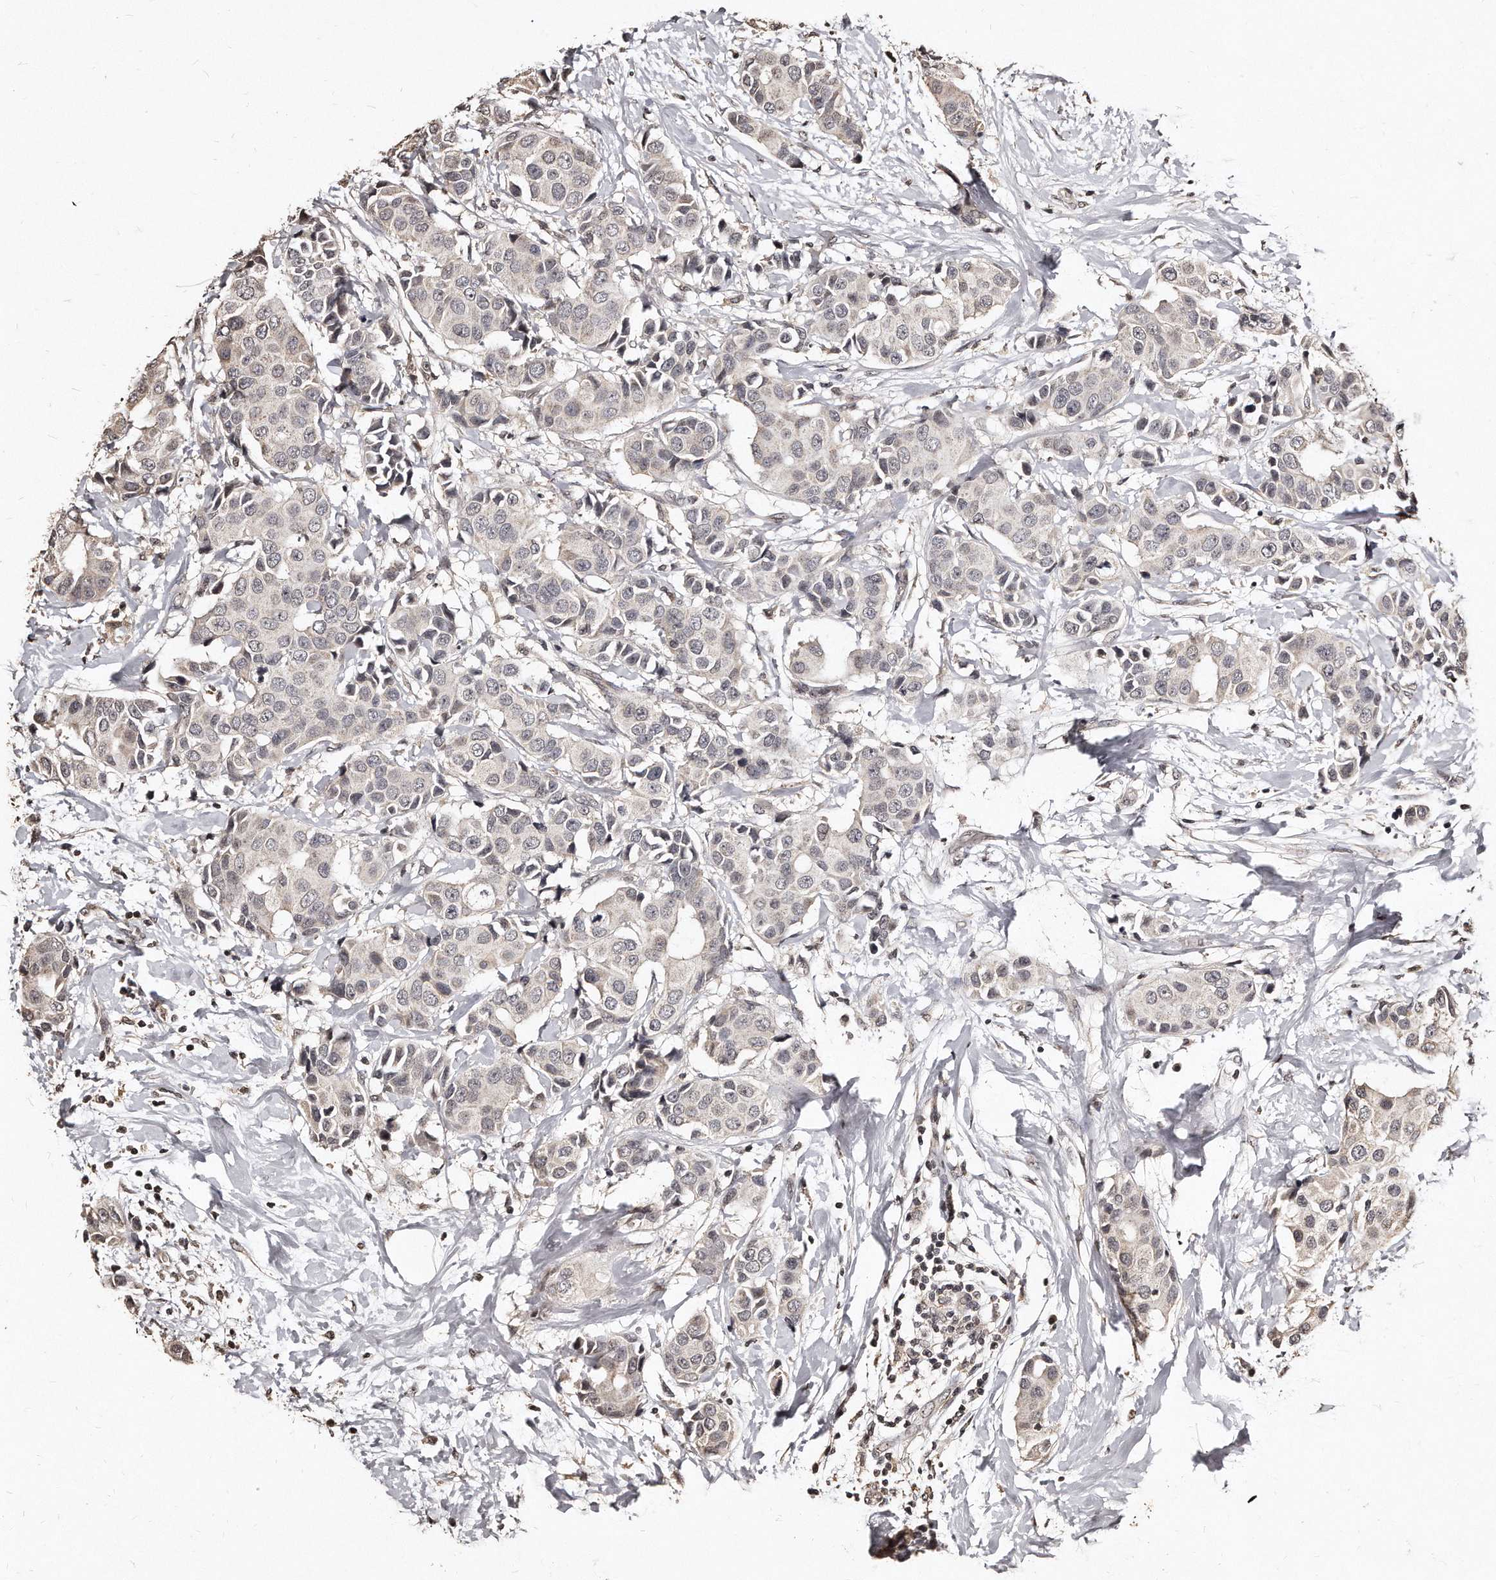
{"staining": {"intensity": "negative", "quantity": "none", "location": "none"}, "tissue": "breast cancer", "cell_type": "Tumor cells", "image_type": "cancer", "snomed": [{"axis": "morphology", "description": "Normal tissue, NOS"}, {"axis": "morphology", "description": "Duct carcinoma"}, {"axis": "topography", "description": "Breast"}], "caption": "Tumor cells are negative for brown protein staining in infiltrating ductal carcinoma (breast).", "gene": "TSHR", "patient": {"sex": "female", "age": 39}}